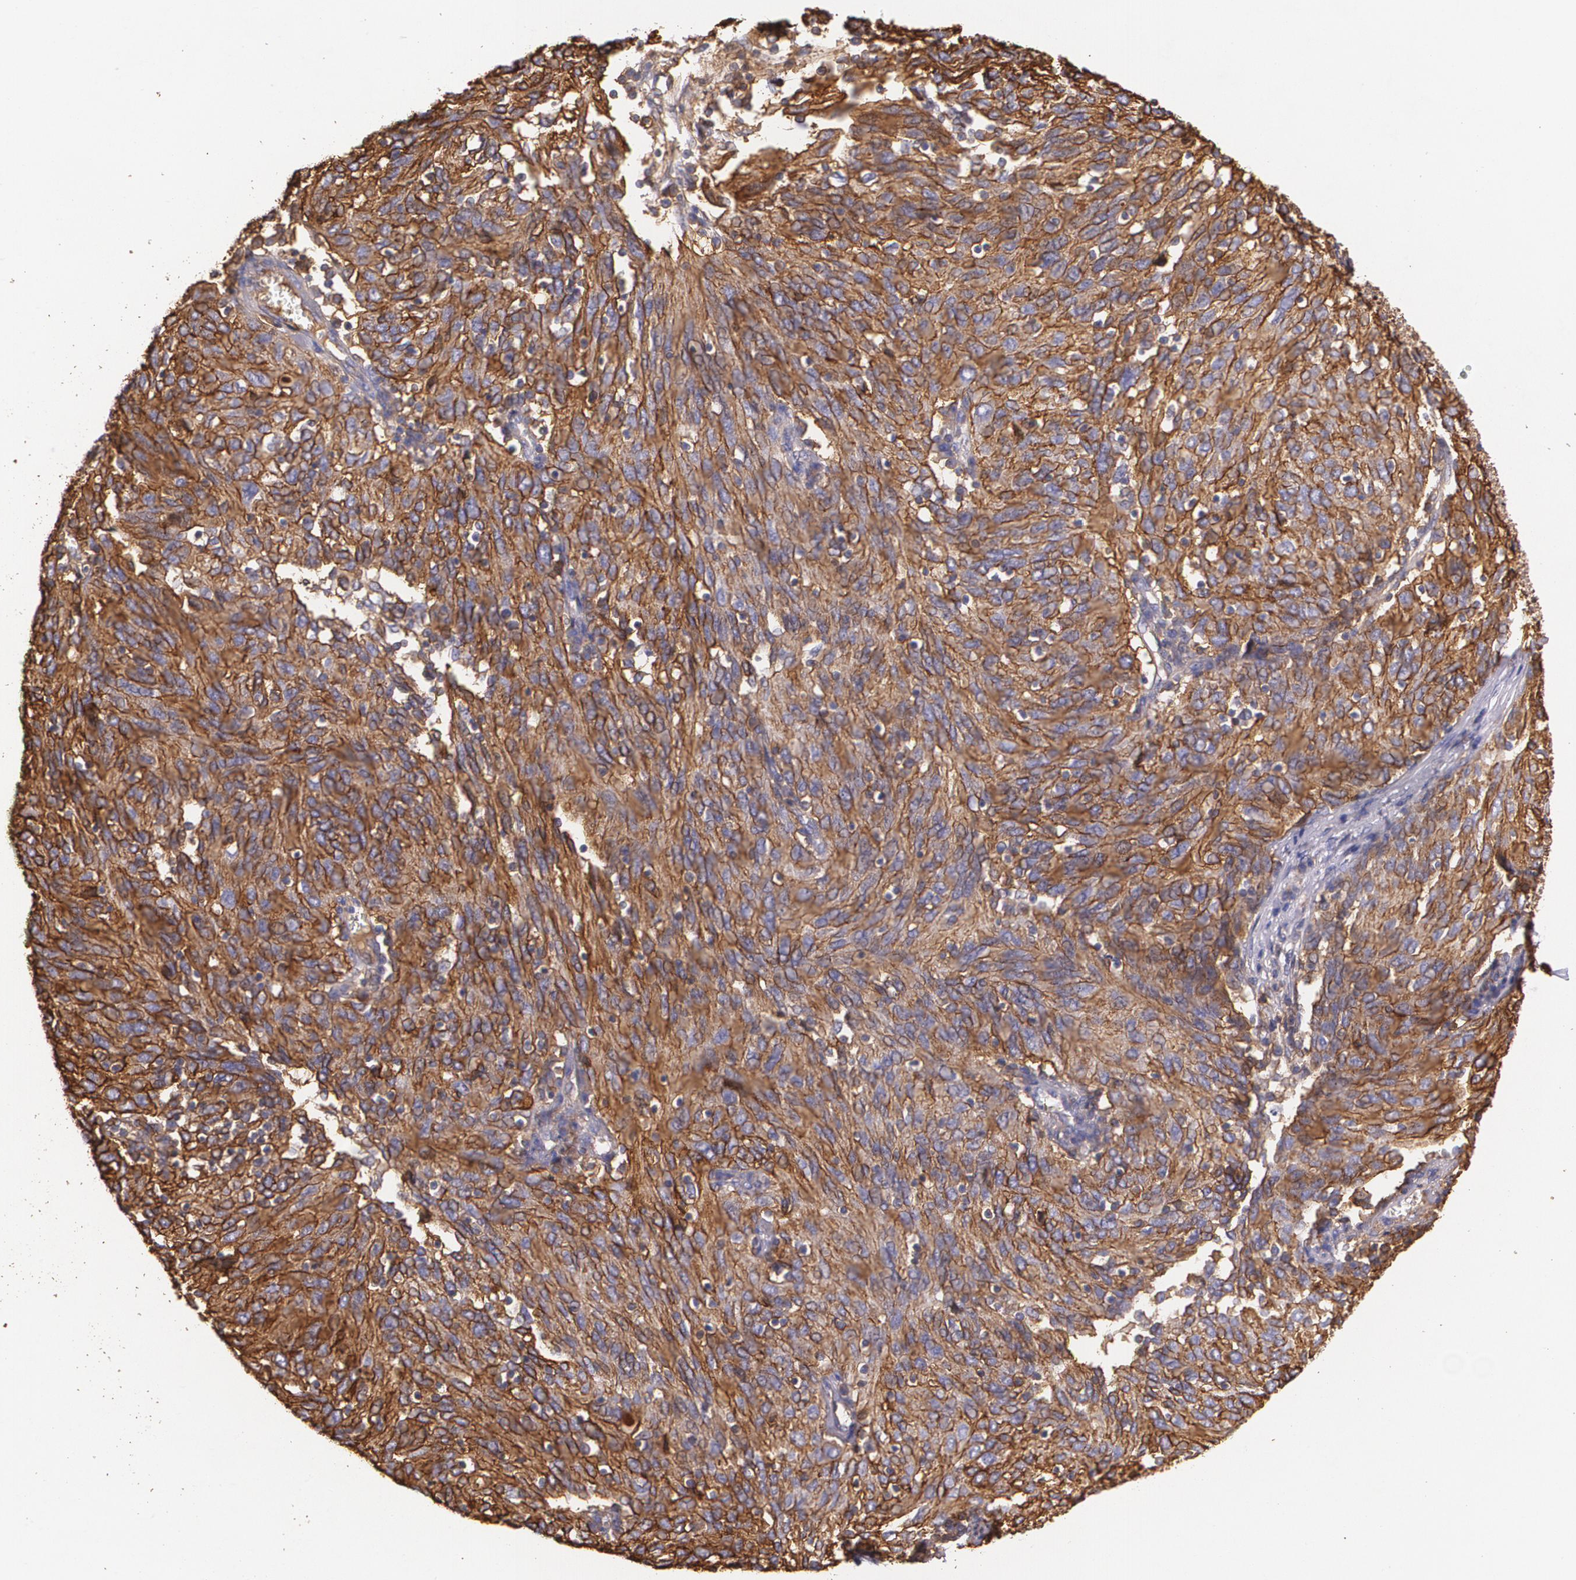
{"staining": {"intensity": "moderate", "quantity": ">75%", "location": "cytoplasmic/membranous"}, "tissue": "ovarian cancer", "cell_type": "Tumor cells", "image_type": "cancer", "snomed": [{"axis": "morphology", "description": "Carcinoma, endometroid"}, {"axis": "topography", "description": "Ovary"}], "caption": "Moderate cytoplasmic/membranous expression is appreciated in about >75% of tumor cells in endometroid carcinoma (ovarian).", "gene": "B2M", "patient": {"sex": "female", "age": 50}}